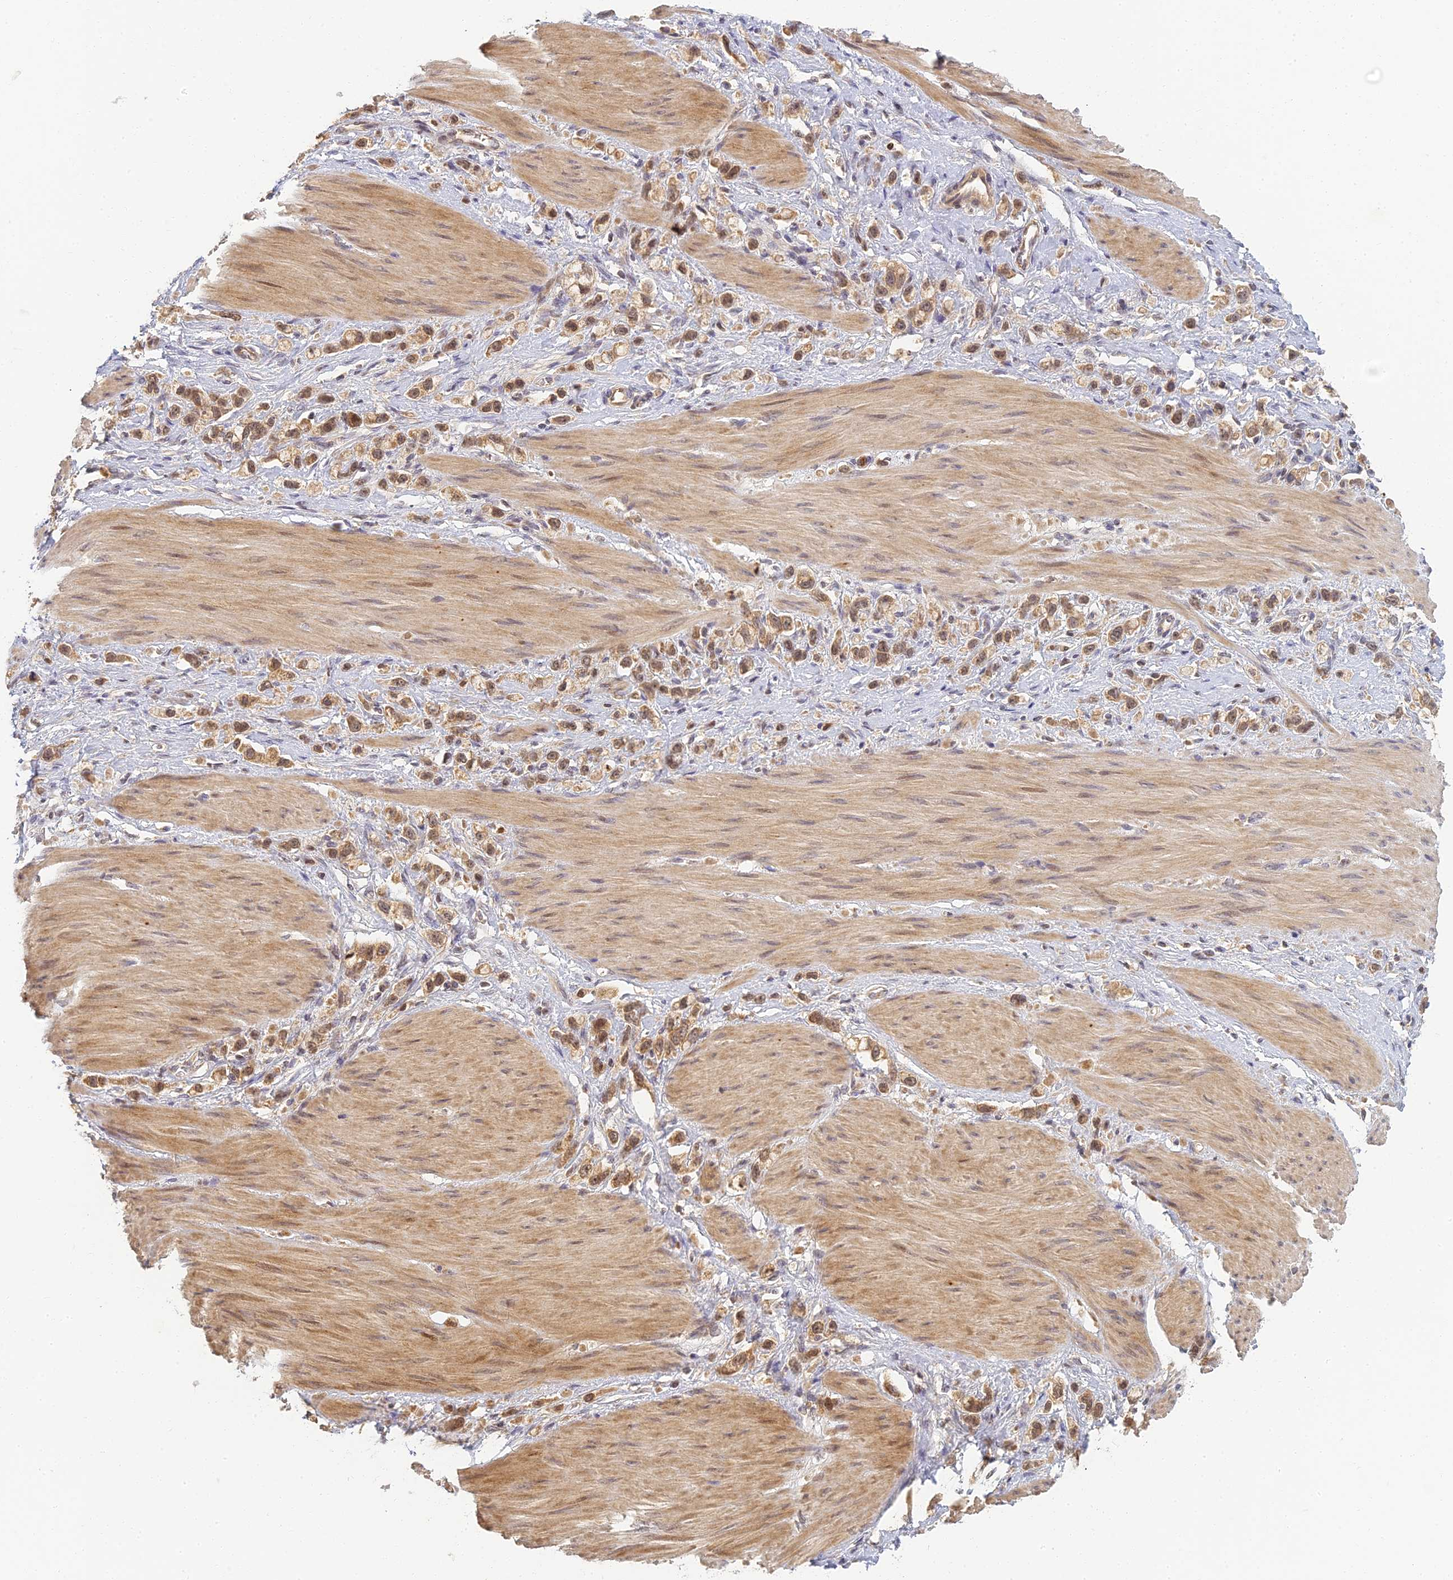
{"staining": {"intensity": "moderate", "quantity": ">75%", "location": "cytoplasmic/membranous"}, "tissue": "stomach cancer", "cell_type": "Tumor cells", "image_type": "cancer", "snomed": [{"axis": "morphology", "description": "Adenocarcinoma, NOS"}, {"axis": "topography", "description": "Stomach"}], "caption": "Human stomach adenocarcinoma stained with a protein marker shows moderate staining in tumor cells.", "gene": "RGL3", "patient": {"sex": "female", "age": 65}}